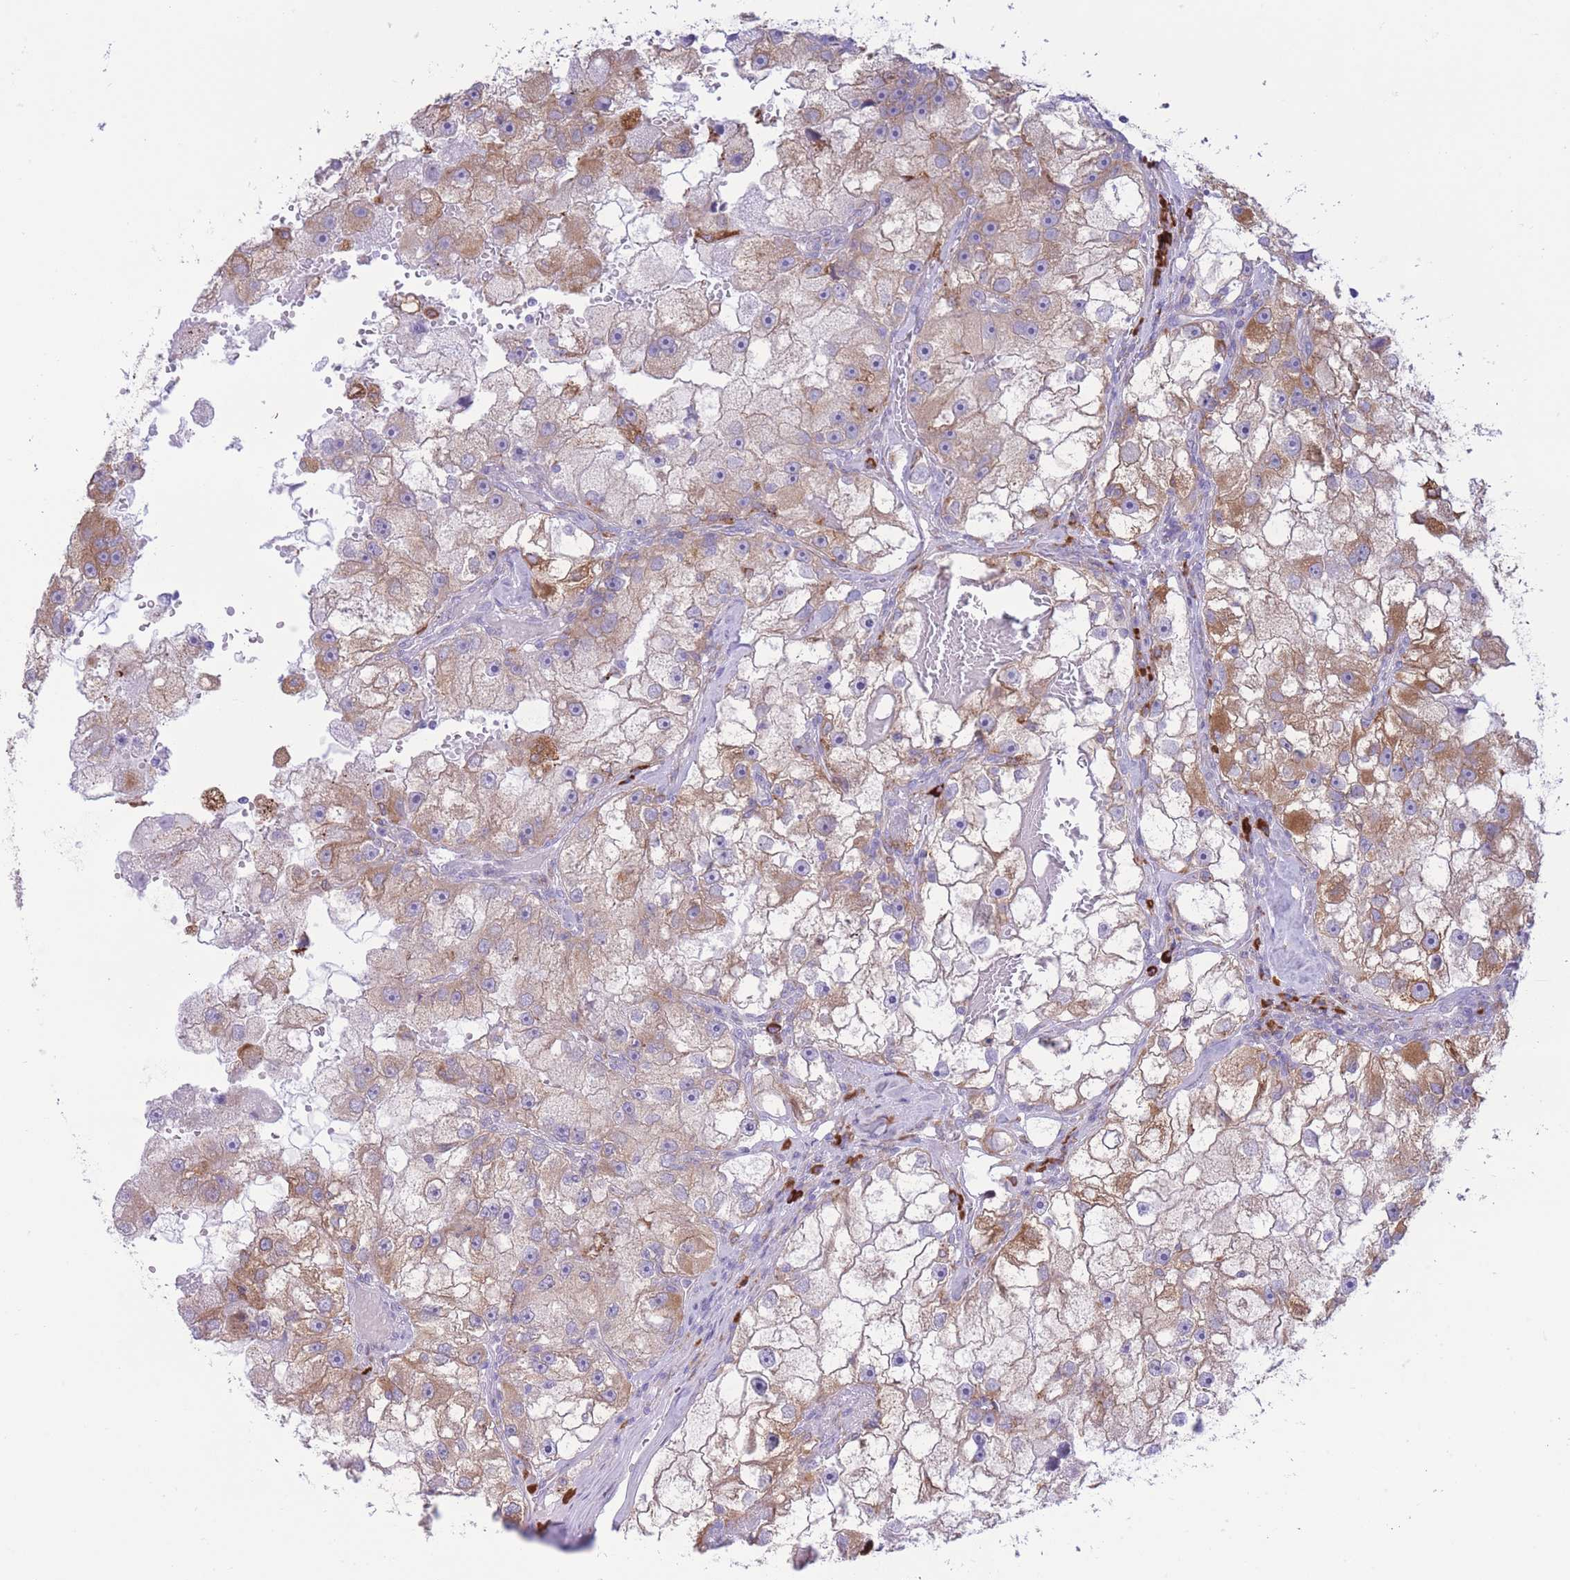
{"staining": {"intensity": "moderate", "quantity": "25%-75%", "location": "cytoplasmic/membranous"}, "tissue": "renal cancer", "cell_type": "Tumor cells", "image_type": "cancer", "snomed": [{"axis": "morphology", "description": "Adenocarcinoma, NOS"}, {"axis": "topography", "description": "Kidney"}], "caption": "Human renal adenocarcinoma stained with a protein marker reveals moderate staining in tumor cells.", "gene": "MYDGF", "patient": {"sex": "male", "age": 63}}